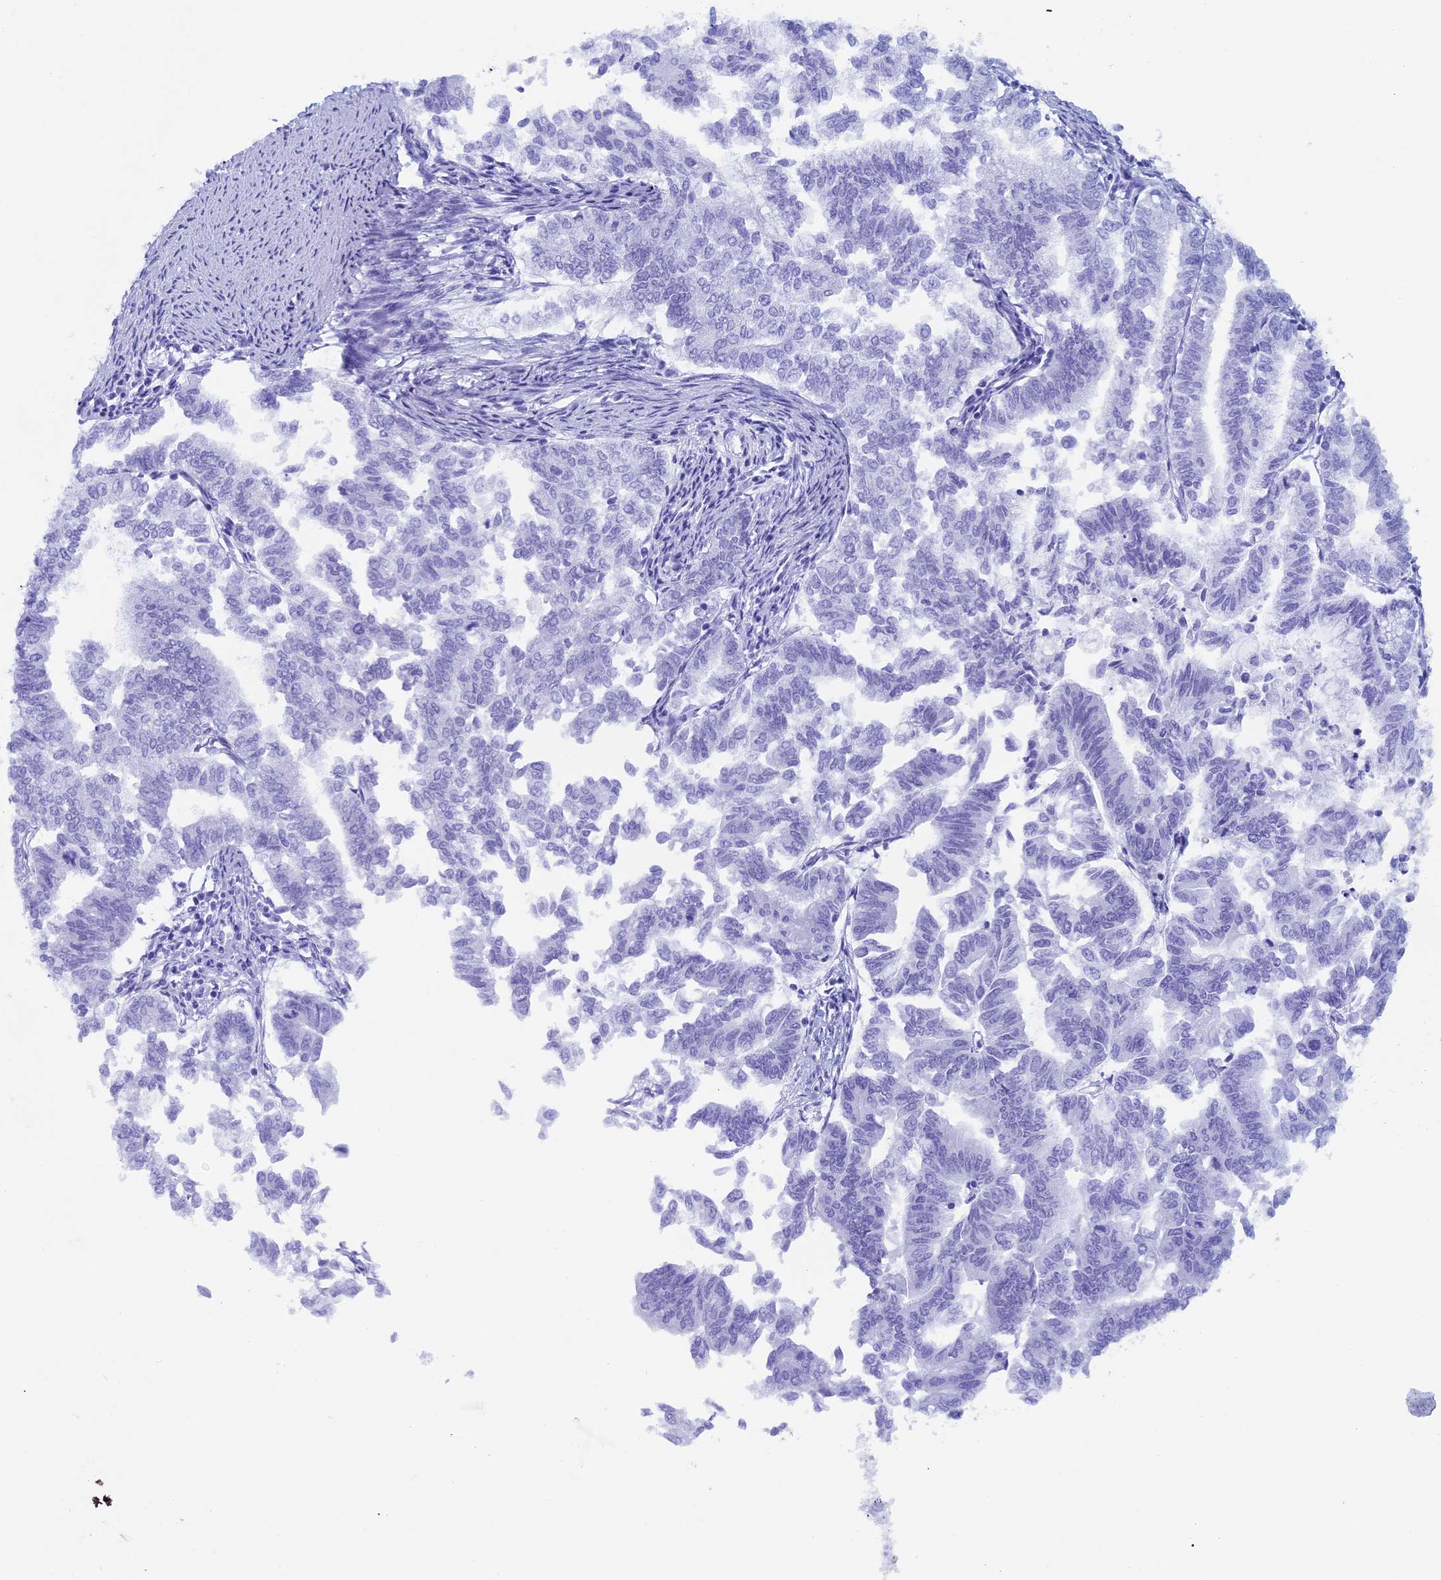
{"staining": {"intensity": "negative", "quantity": "none", "location": "none"}, "tissue": "endometrial cancer", "cell_type": "Tumor cells", "image_type": "cancer", "snomed": [{"axis": "morphology", "description": "Adenocarcinoma, NOS"}, {"axis": "topography", "description": "Endometrium"}], "caption": "Endometrial cancer (adenocarcinoma) was stained to show a protein in brown. There is no significant expression in tumor cells. (DAB immunohistochemistry with hematoxylin counter stain).", "gene": "RCCD1", "patient": {"sex": "female", "age": 79}}